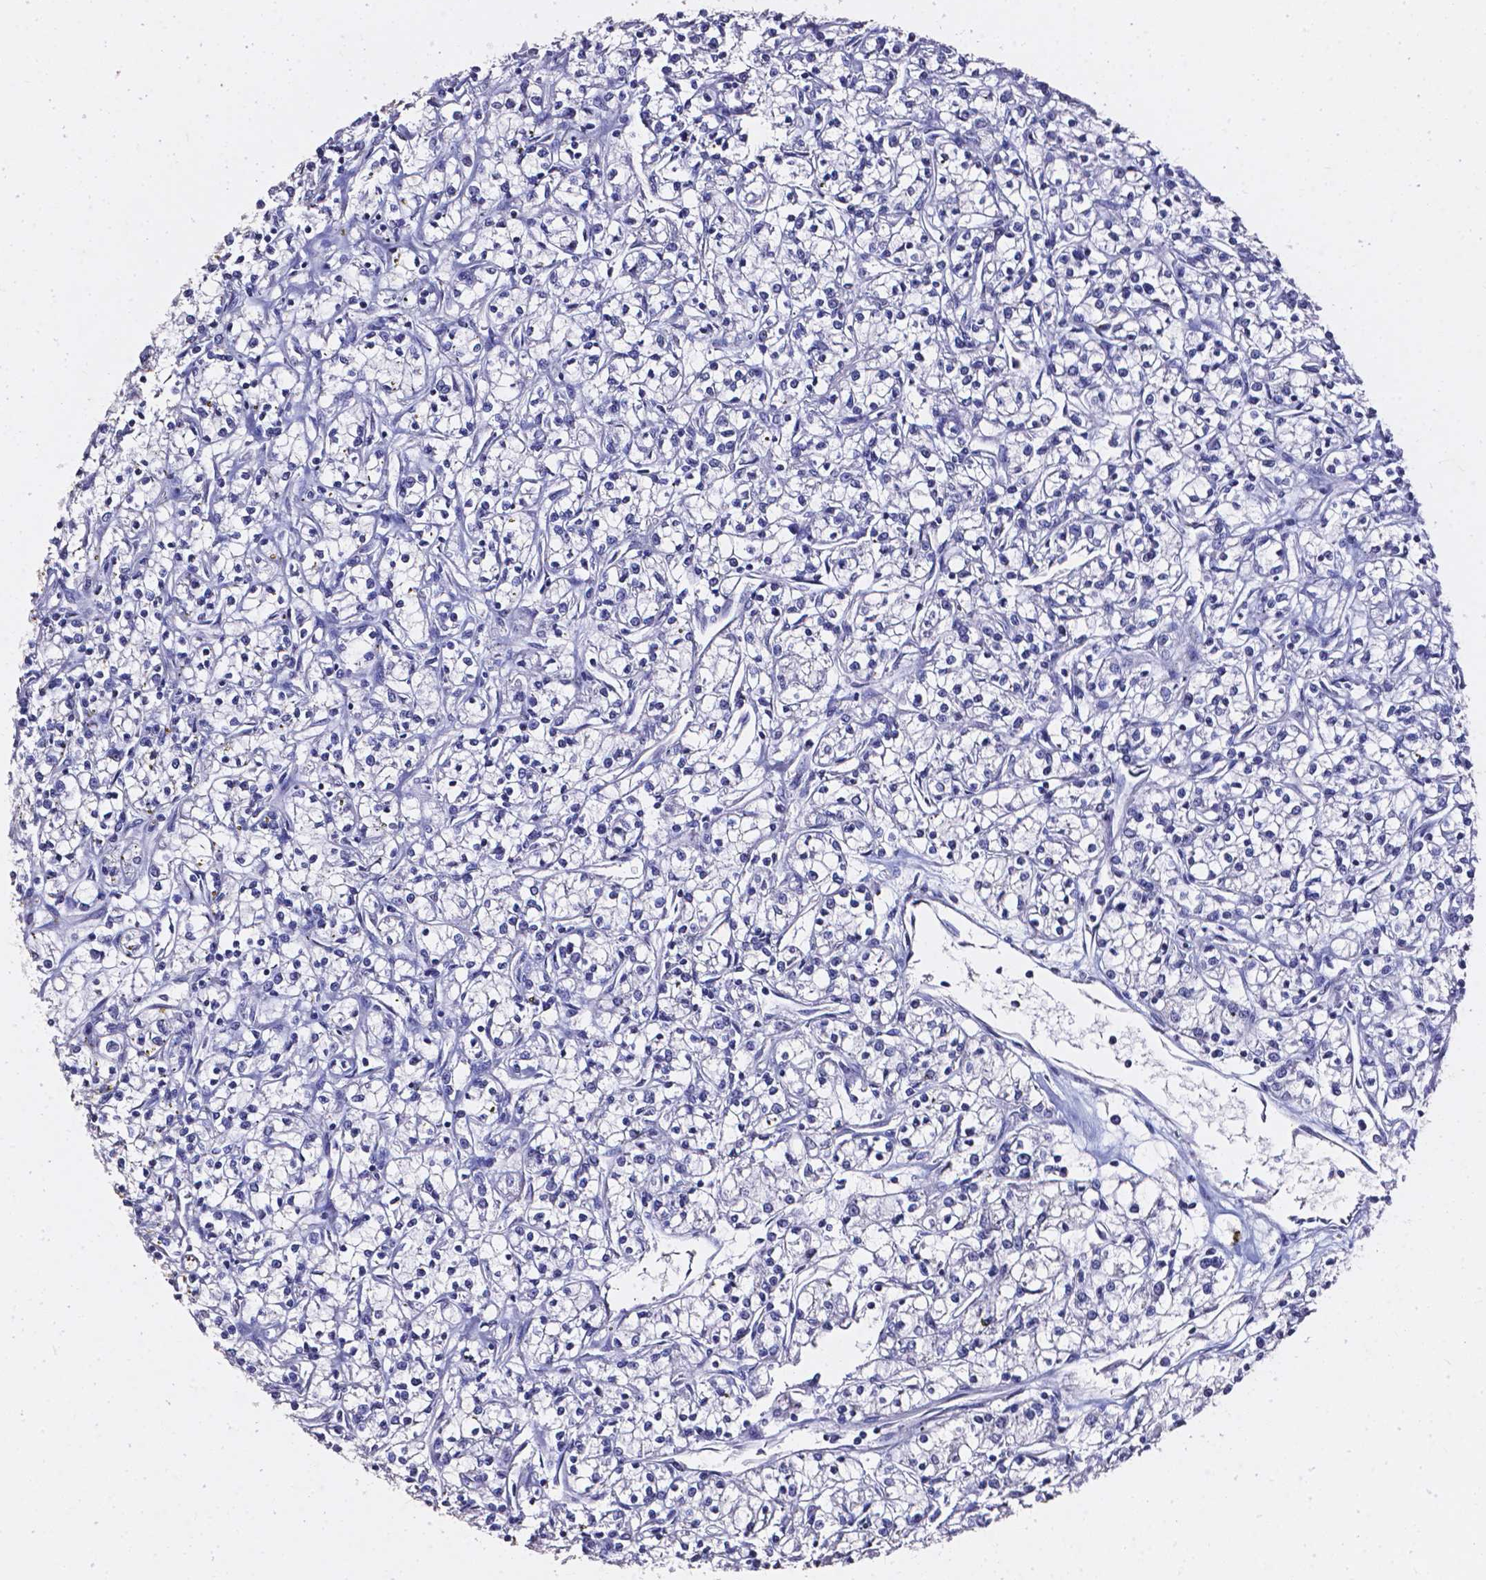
{"staining": {"intensity": "negative", "quantity": "none", "location": "none"}, "tissue": "renal cancer", "cell_type": "Tumor cells", "image_type": "cancer", "snomed": [{"axis": "morphology", "description": "Adenocarcinoma, NOS"}, {"axis": "topography", "description": "Kidney"}], "caption": "IHC of human renal cancer shows no expression in tumor cells.", "gene": "AKR1B10", "patient": {"sex": "female", "age": 59}}